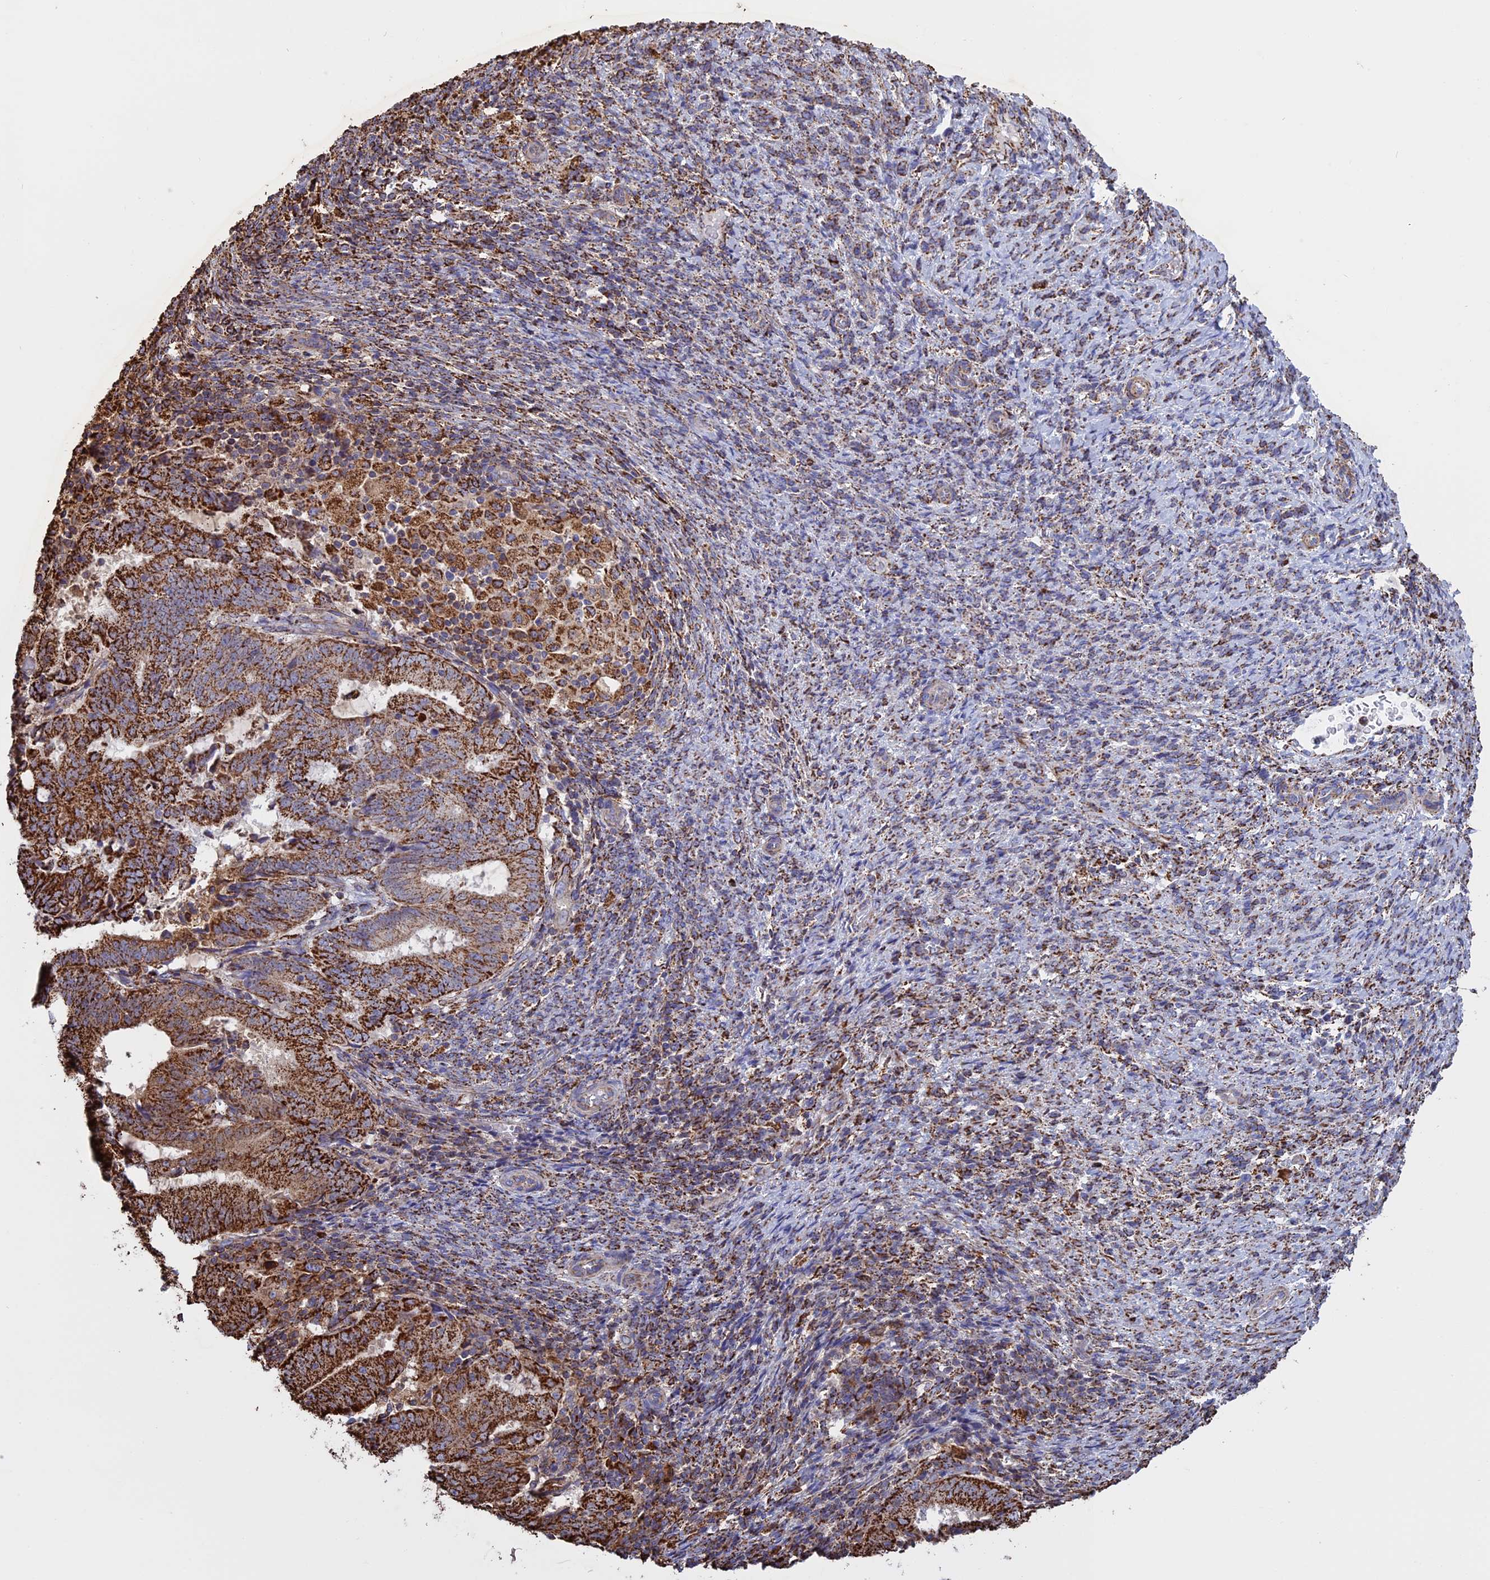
{"staining": {"intensity": "strong", "quantity": "25%-75%", "location": "cytoplasmic/membranous"}, "tissue": "endometrial cancer", "cell_type": "Tumor cells", "image_type": "cancer", "snomed": [{"axis": "morphology", "description": "Adenocarcinoma, NOS"}, {"axis": "topography", "description": "Endometrium"}], "caption": "Immunohistochemistry of endometrial cancer displays high levels of strong cytoplasmic/membranous staining in about 25%-75% of tumor cells. The staining was performed using DAB (3,3'-diaminobenzidine) to visualize the protein expression in brown, while the nuclei were stained in blue with hematoxylin (Magnification: 20x).", "gene": "KCNG1", "patient": {"sex": "female", "age": 70}}